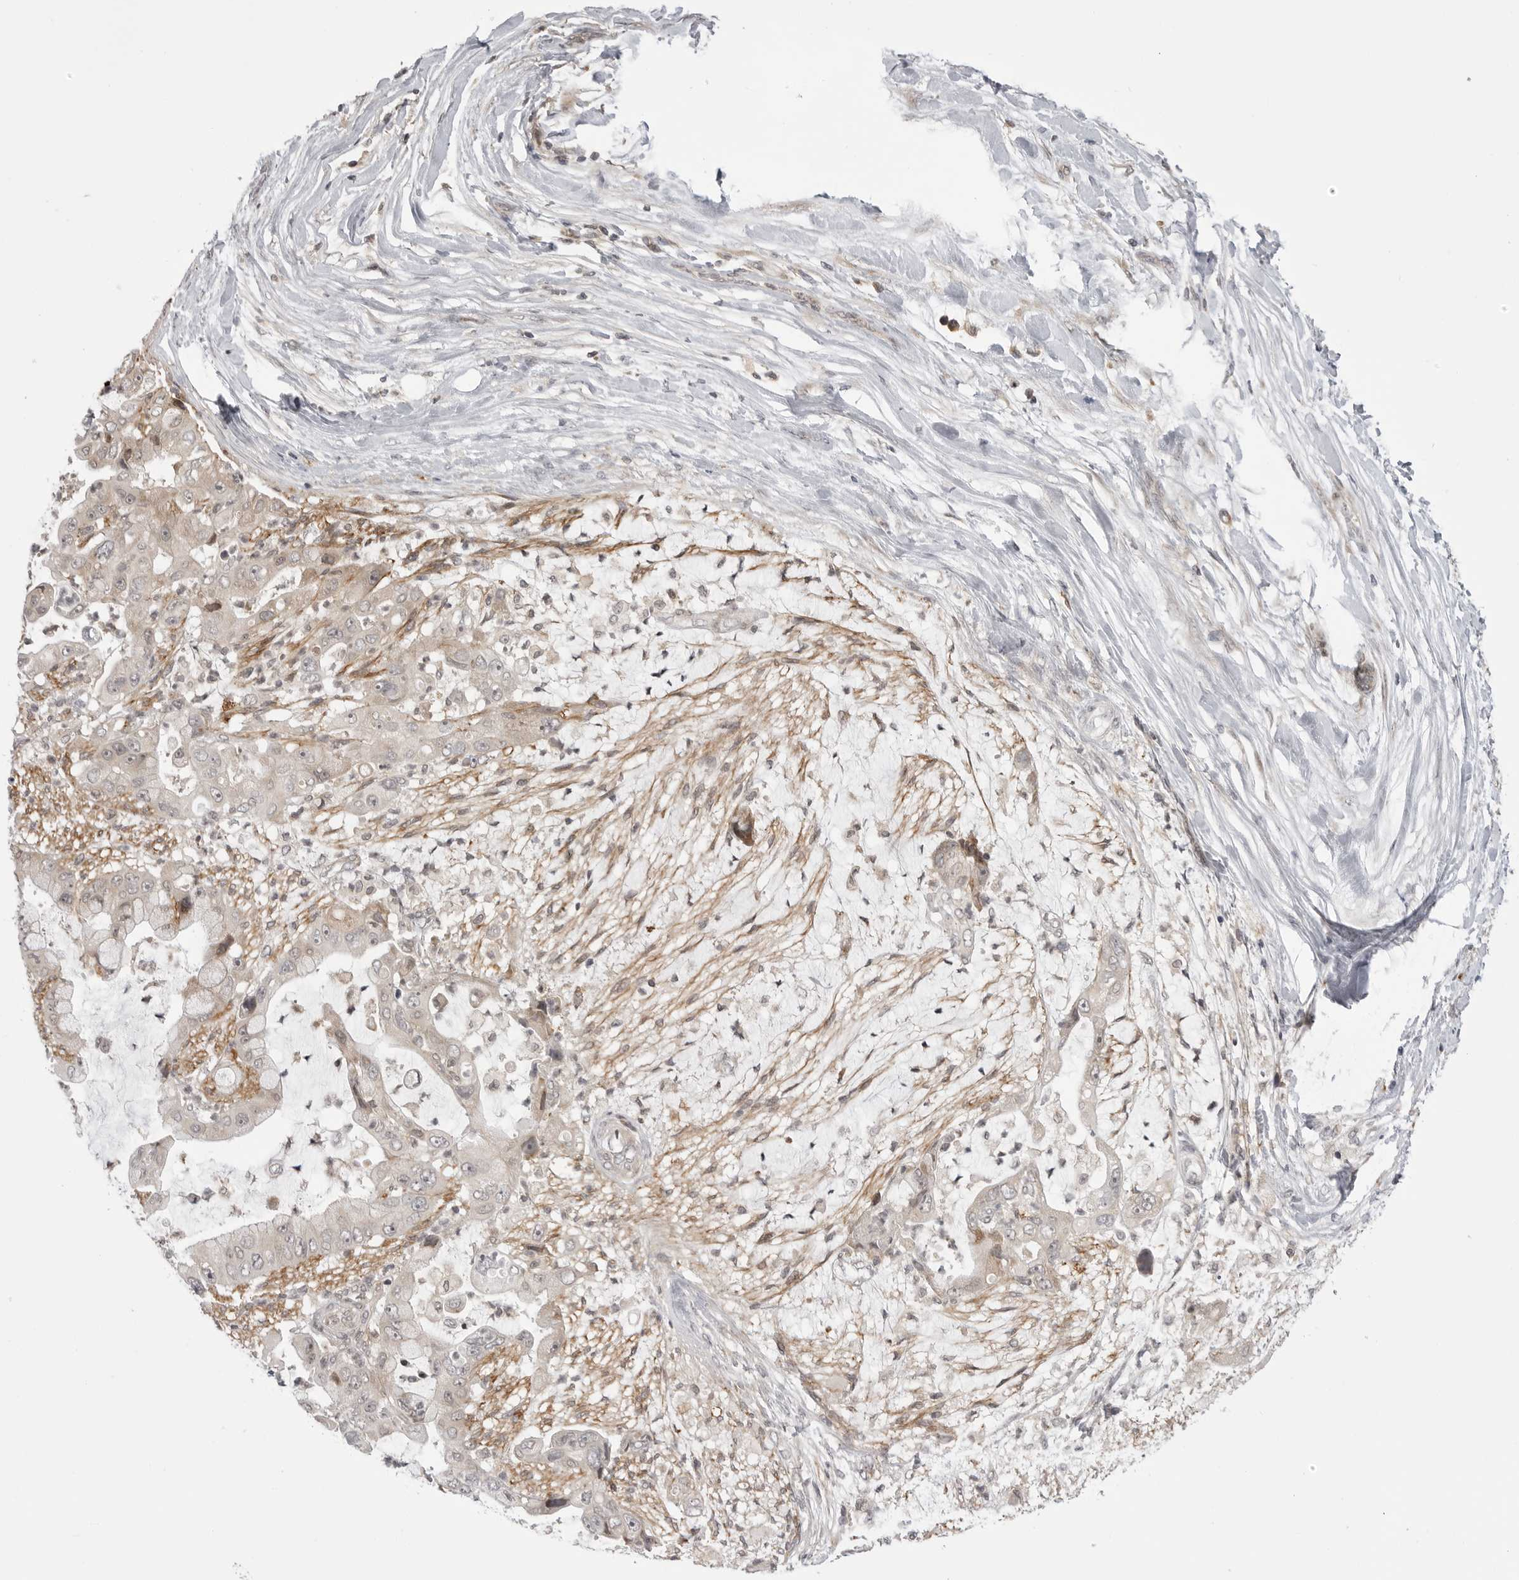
{"staining": {"intensity": "weak", "quantity": ">75%", "location": "cytoplasmic/membranous"}, "tissue": "liver cancer", "cell_type": "Tumor cells", "image_type": "cancer", "snomed": [{"axis": "morphology", "description": "Cholangiocarcinoma"}, {"axis": "topography", "description": "Liver"}], "caption": "Protein expression analysis of human liver cancer (cholangiocarcinoma) reveals weak cytoplasmic/membranous expression in approximately >75% of tumor cells.", "gene": "PTK2B", "patient": {"sex": "female", "age": 54}}